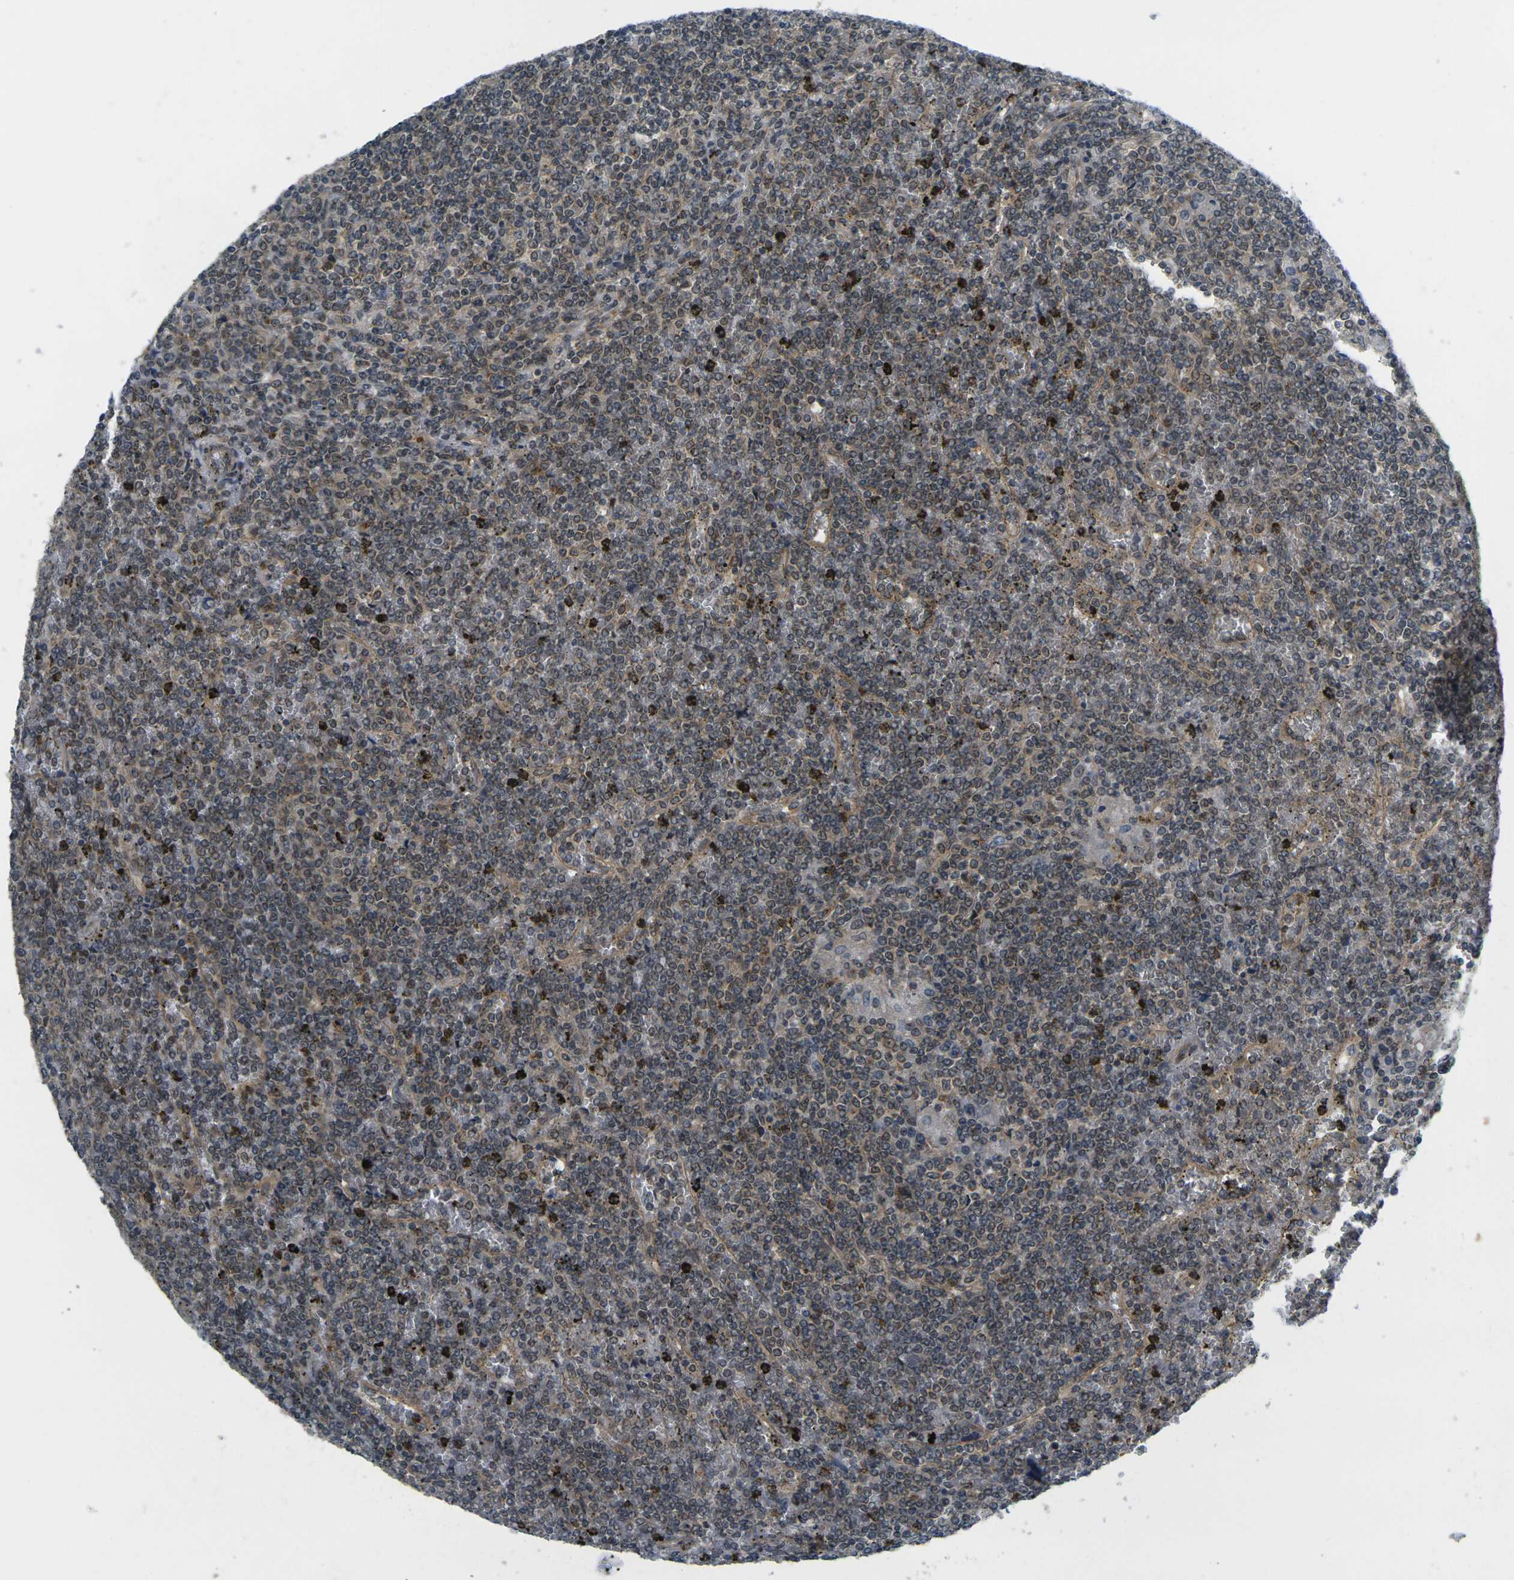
{"staining": {"intensity": "negative", "quantity": "none", "location": "none"}, "tissue": "lymphoma", "cell_type": "Tumor cells", "image_type": "cancer", "snomed": [{"axis": "morphology", "description": "Malignant lymphoma, non-Hodgkin's type, Low grade"}, {"axis": "topography", "description": "Spleen"}], "caption": "Immunohistochemical staining of human lymphoma exhibits no significant staining in tumor cells.", "gene": "KCTD10", "patient": {"sex": "female", "age": 19}}